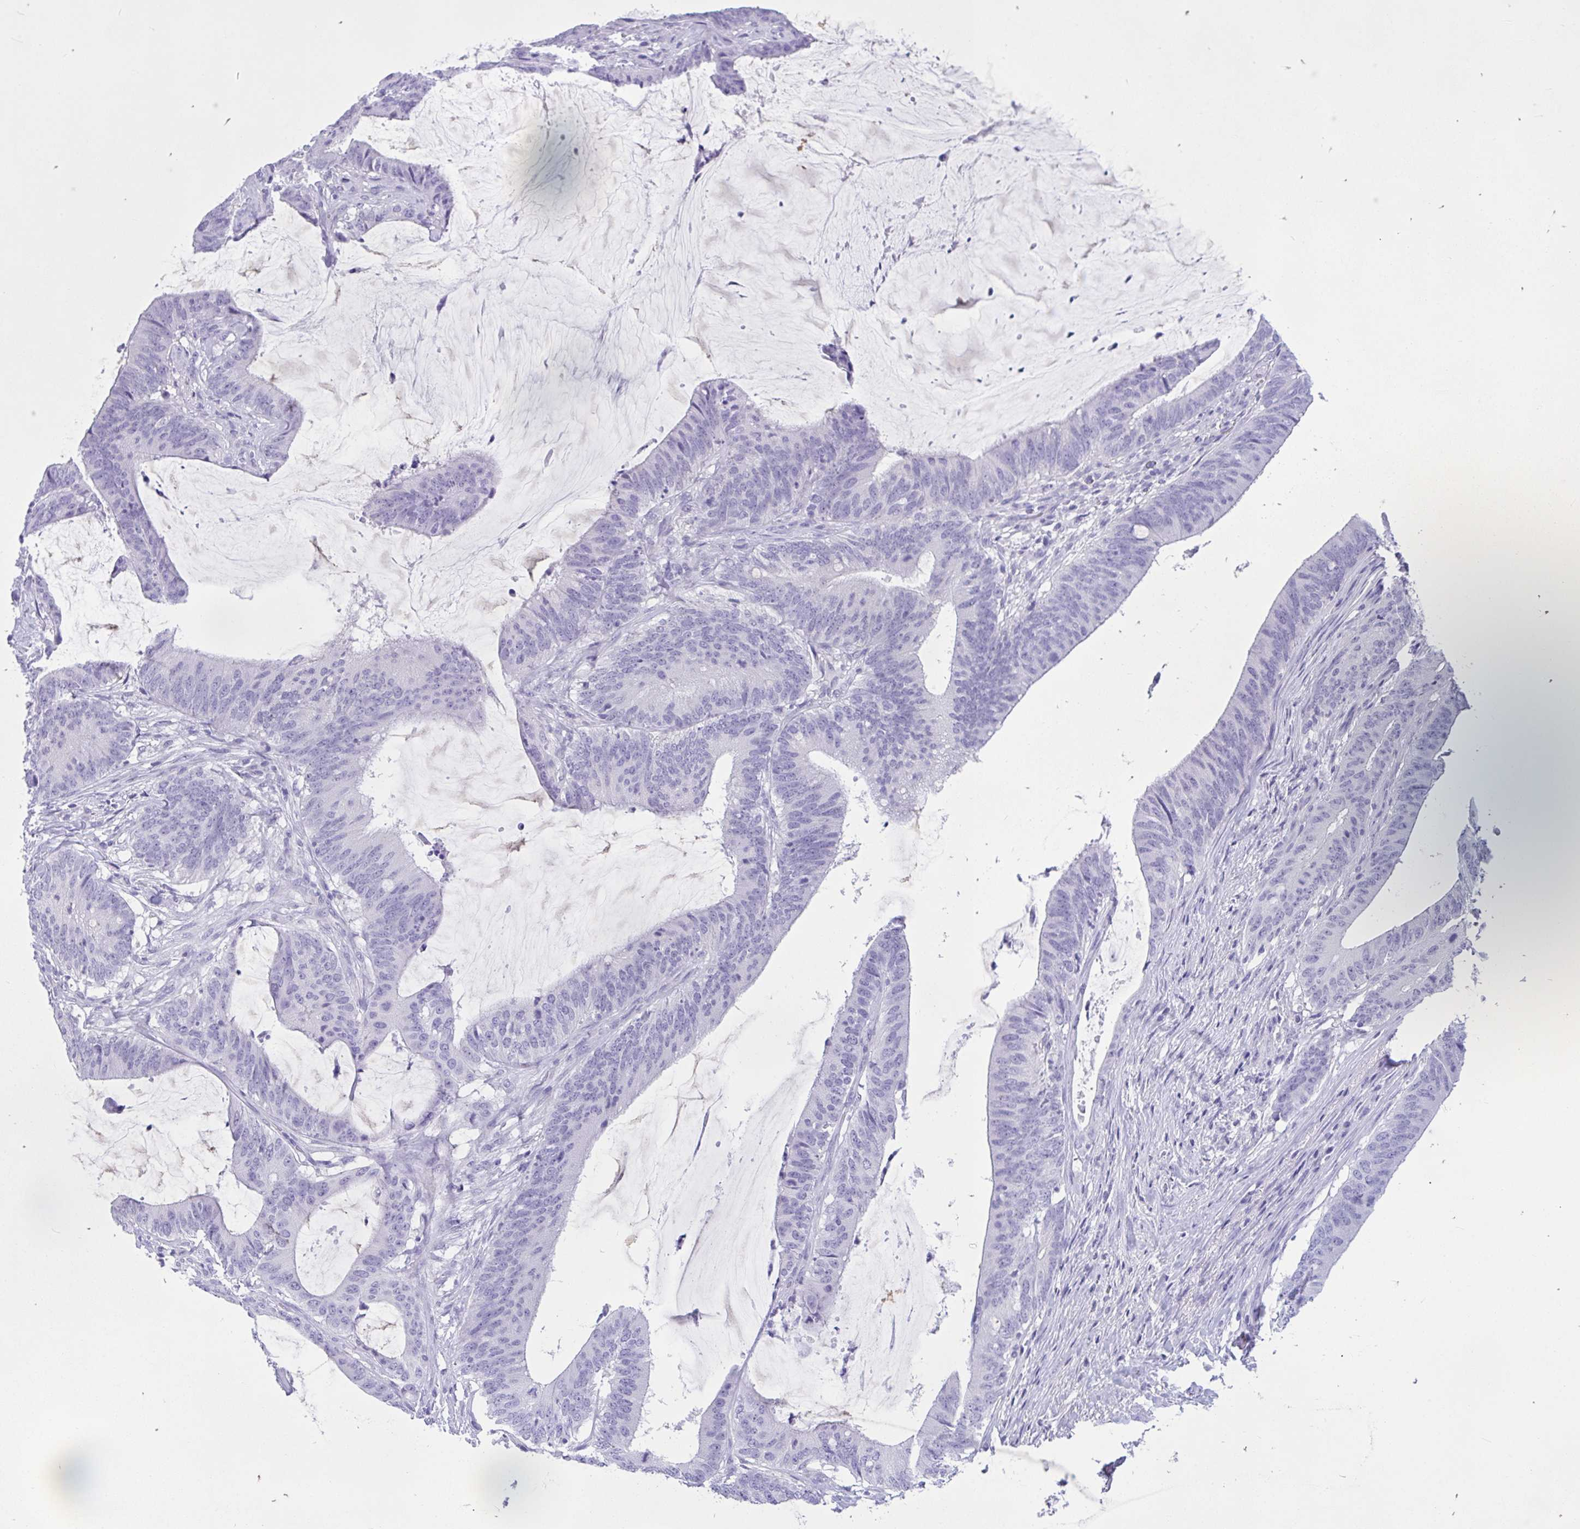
{"staining": {"intensity": "negative", "quantity": "none", "location": "none"}, "tissue": "colorectal cancer", "cell_type": "Tumor cells", "image_type": "cancer", "snomed": [{"axis": "morphology", "description": "Adenocarcinoma, NOS"}, {"axis": "topography", "description": "Colon"}], "caption": "Tumor cells show no significant expression in colorectal cancer.", "gene": "ZNF319", "patient": {"sex": "female", "age": 43}}